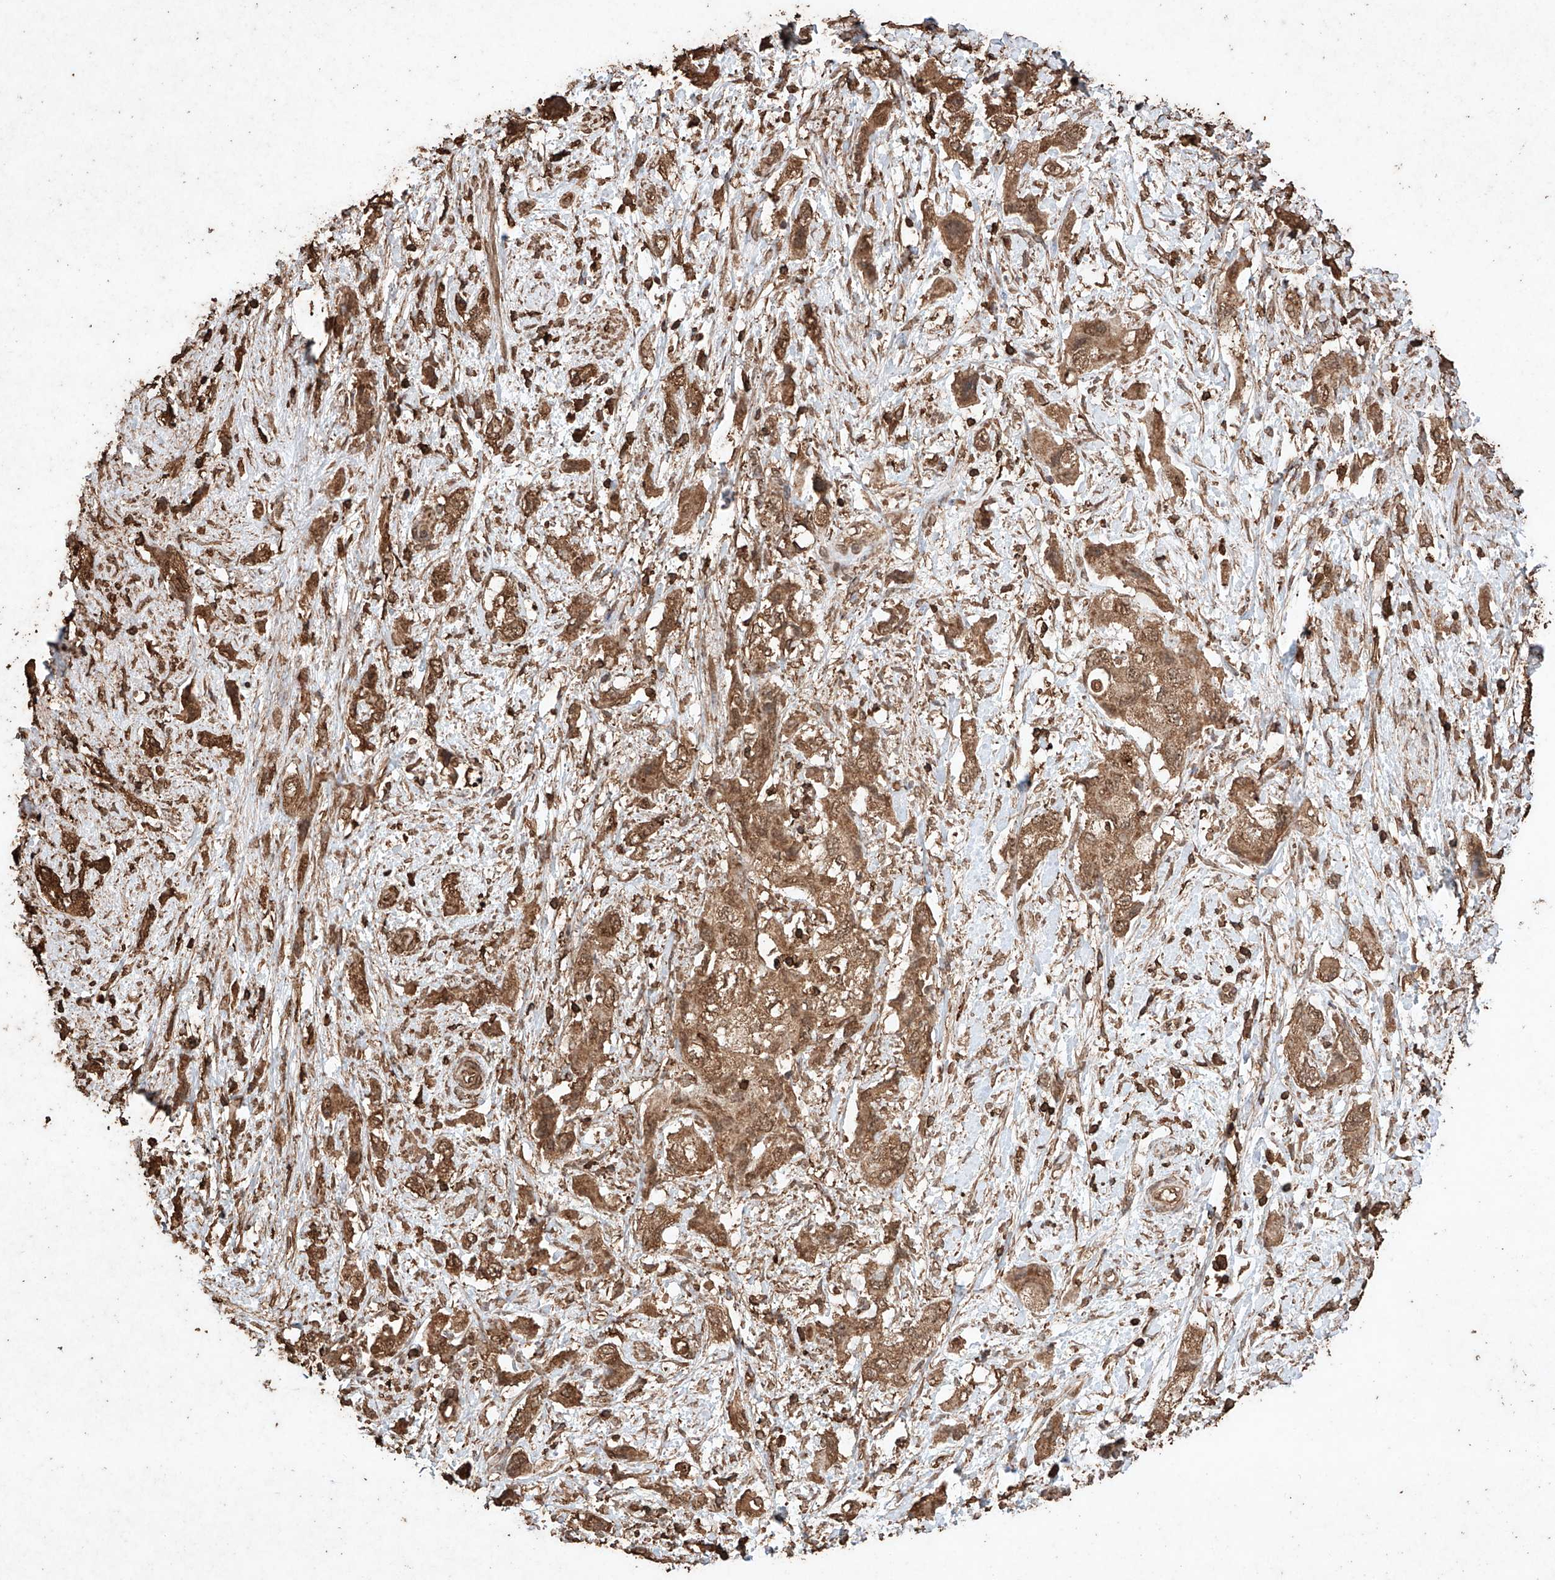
{"staining": {"intensity": "moderate", "quantity": ">75%", "location": "cytoplasmic/membranous"}, "tissue": "pancreatic cancer", "cell_type": "Tumor cells", "image_type": "cancer", "snomed": [{"axis": "morphology", "description": "Adenocarcinoma, NOS"}, {"axis": "topography", "description": "Pancreas"}], "caption": "There is medium levels of moderate cytoplasmic/membranous positivity in tumor cells of pancreatic cancer (adenocarcinoma), as demonstrated by immunohistochemical staining (brown color).", "gene": "M6PR", "patient": {"sex": "female", "age": 73}}